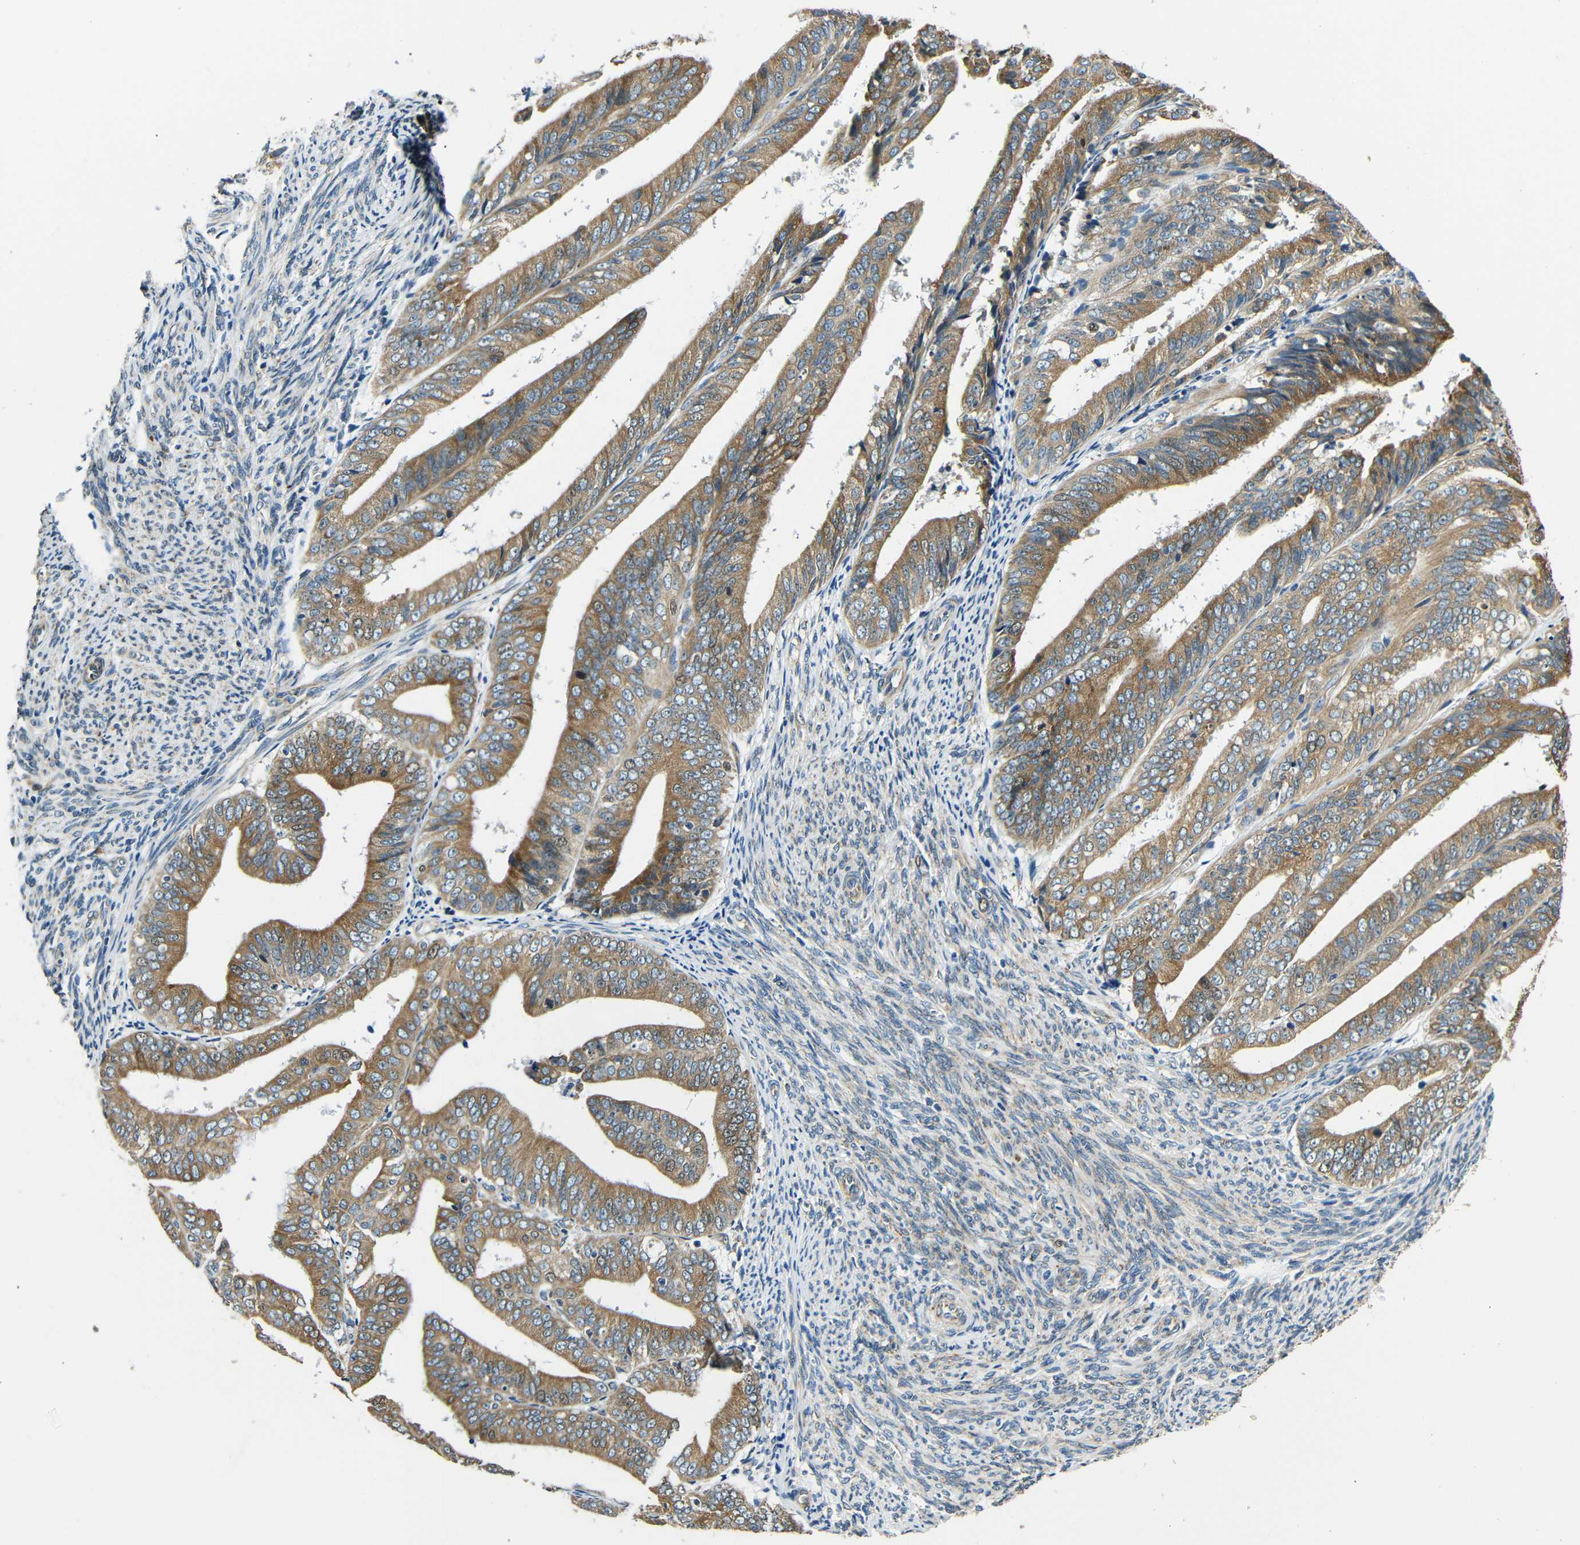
{"staining": {"intensity": "moderate", "quantity": ">75%", "location": "cytoplasmic/membranous"}, "tissue": "endometrial cancer", "cell_type": "Tumor cells", "image_type": "cancer", "snomed": [{"axis": "morphology", "description": "Adenocarcinoma, NOS"}, {"axis": "topography", "description": "Endometrium"}], "caption": "A medium amount of moderate cytoplasmic/membranous positivity is present in approximately >75% of tumor cells in endometrial cancer tissue. (brown staining indicates protein expression, while blue staining denotes nuclei).", "gene": "VAPB", "patient": {"sex": "female", "age": 63}}